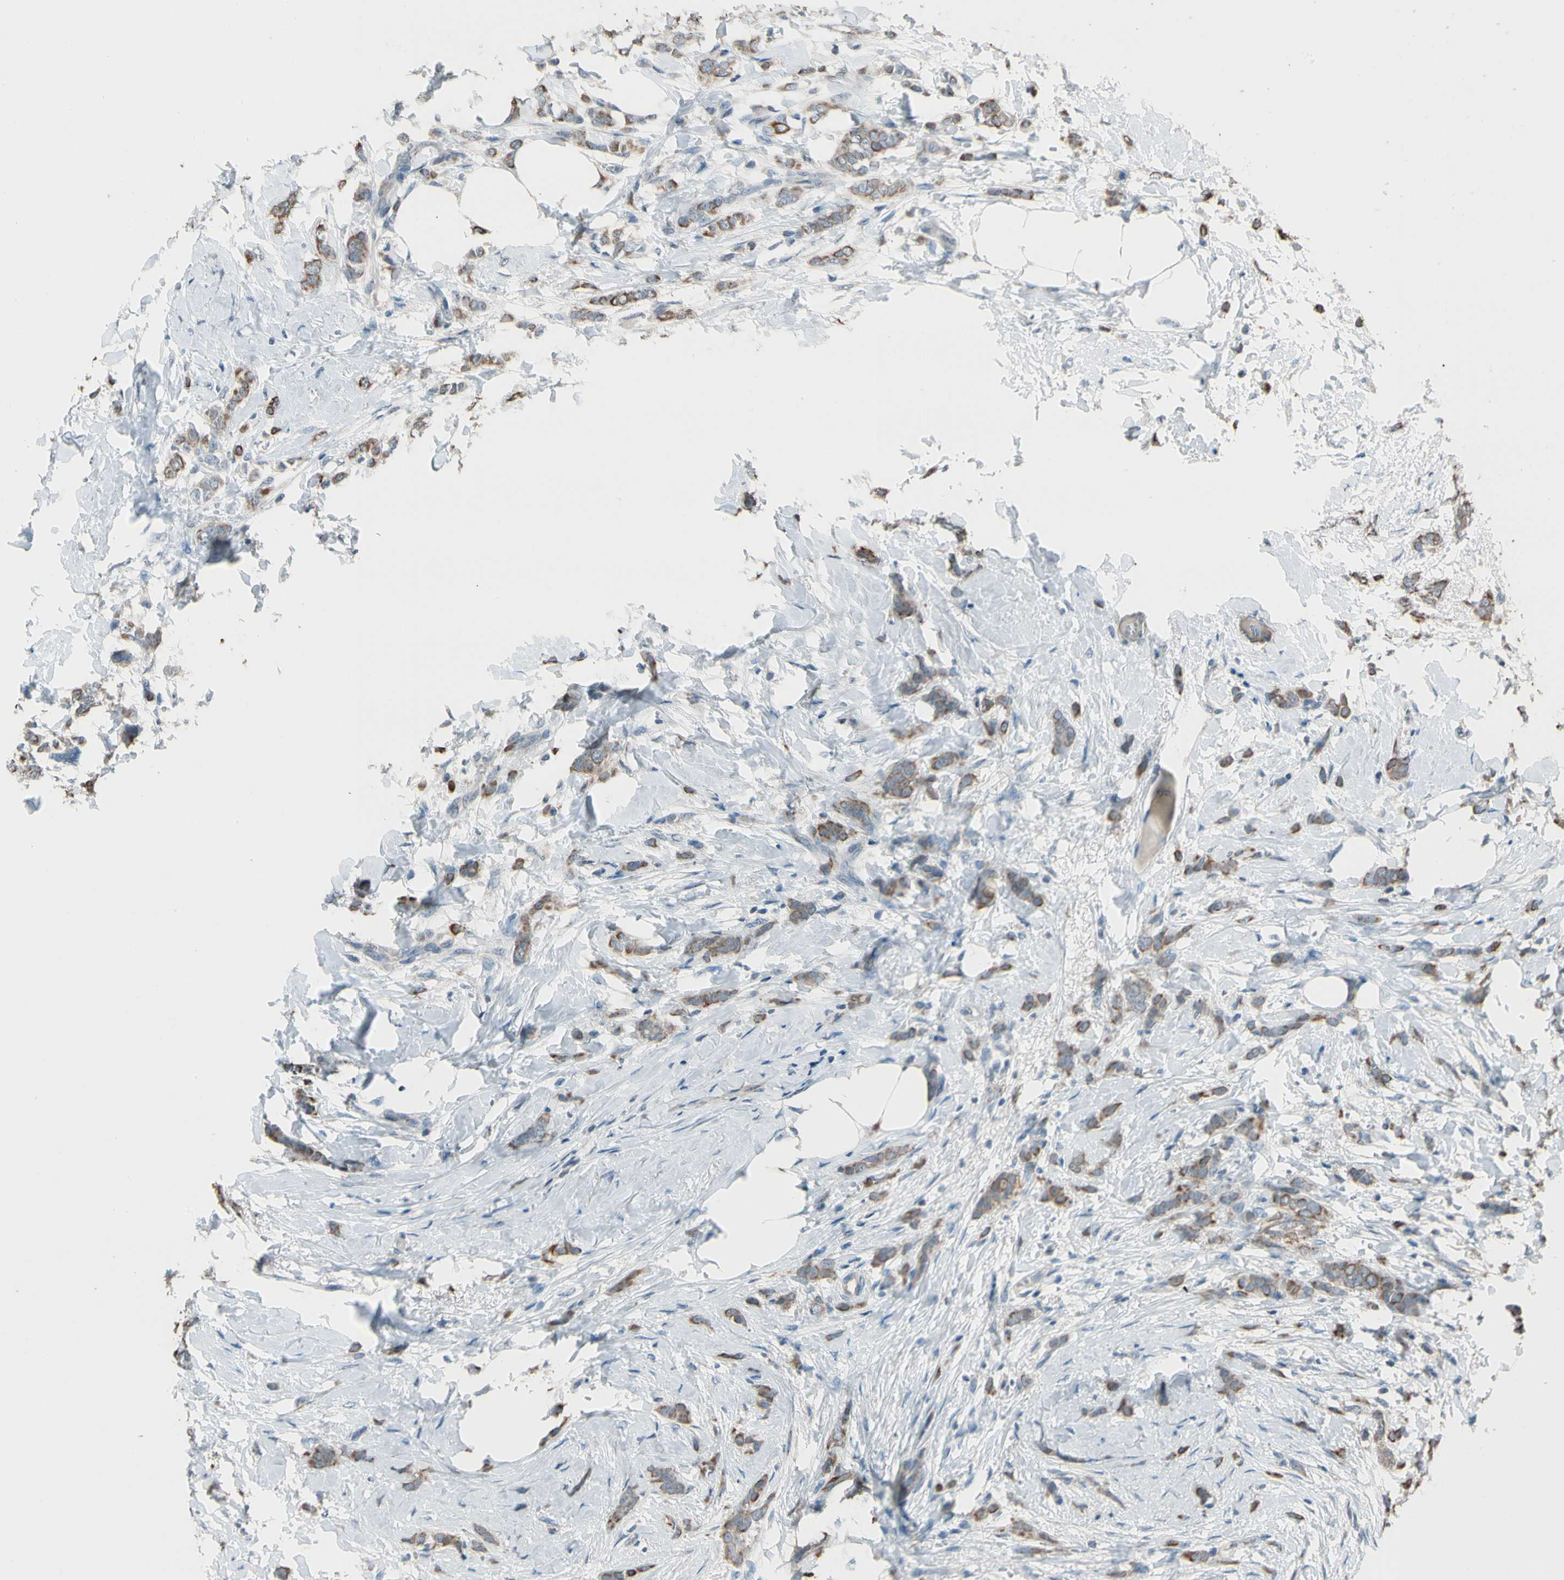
{"staining": {"intensity": "moderate", "quantity": ">75%", "location": "cytoplasmic/membranous"}, "tissue": "breast cancer", "cell_type": "Tumor cells", "image_type": "cancer", "snomed": [{"axis": "morphology", "description": "Lobular carcinoma, in situ"}, {"axis": "morphology", "description": "Lobular carcinoma"}, {"axis": "topography", "description": "Breast"}], "caption": "Immunohistochemistry photomicrograph of human breast cancer (lobular carcinoma) stained for a protein (brown), which reveals medium levels of moderate cytoplasmic/membranous expression in about >75% of tumor cells.", "gene": "MAP3K7", "patient": {"sex": "female", "age": 41}}